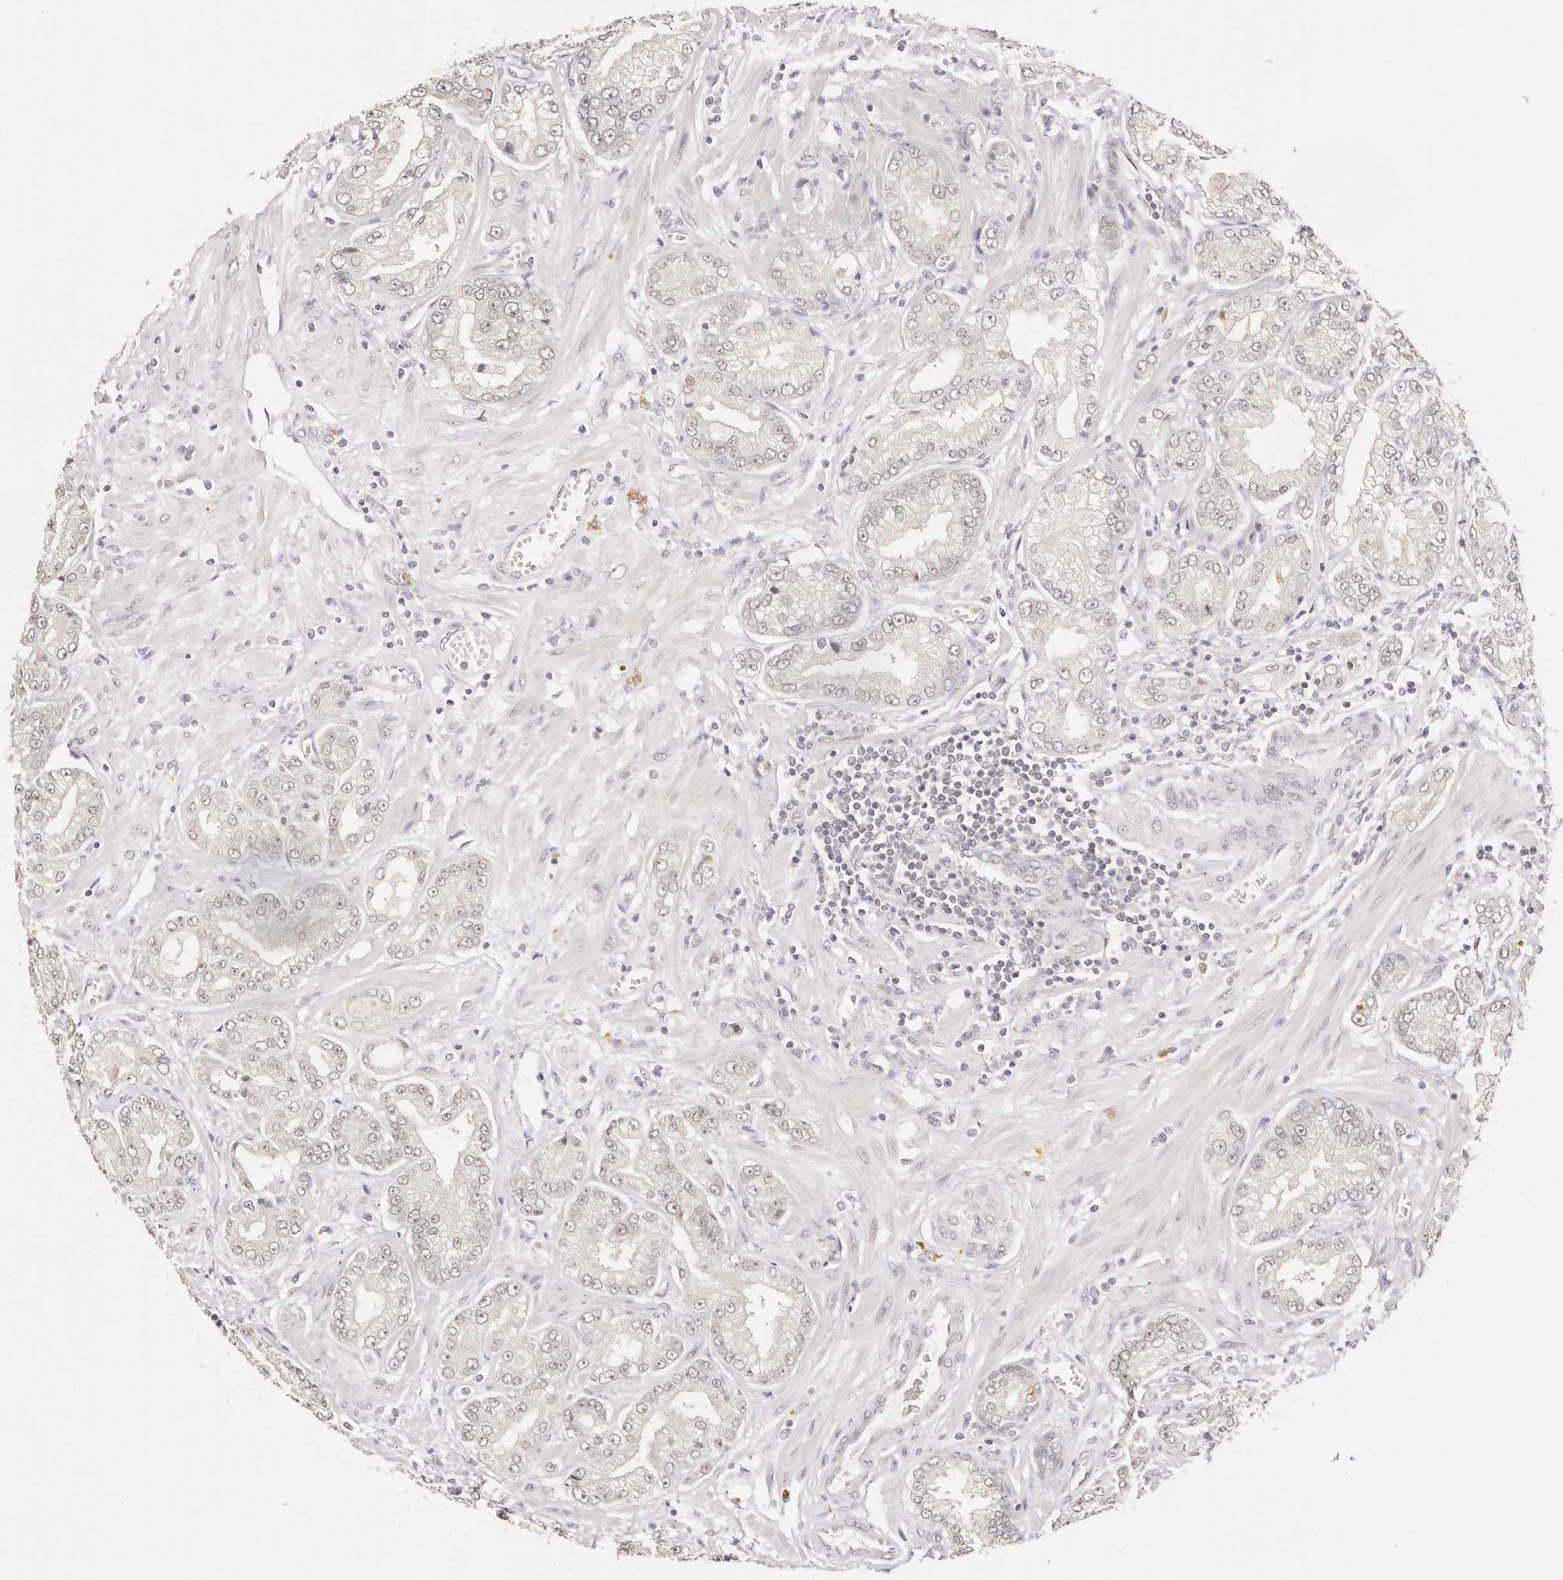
{"staining": {"intensity": "weak", "quantity": "25%-75%", "location": "nuclear"}, "tissue": "prostate cancer", "cell_type": "Tumor cells", "image_type": "cancer", "snomed": [{"axis": "morphology", "description": "Adenocarcinoma, Low grade"}, {"axis": "topography", "description": "Prostate"}], "caption": "Prostate cancer (adenocarcinoma (low-grade)) stained for a protein (brown) shows weak nuclear positive expression in about 25%-75% of tumor cells.", "gene": "RFC3", "patient": {"sex": "male", "age": 62}}